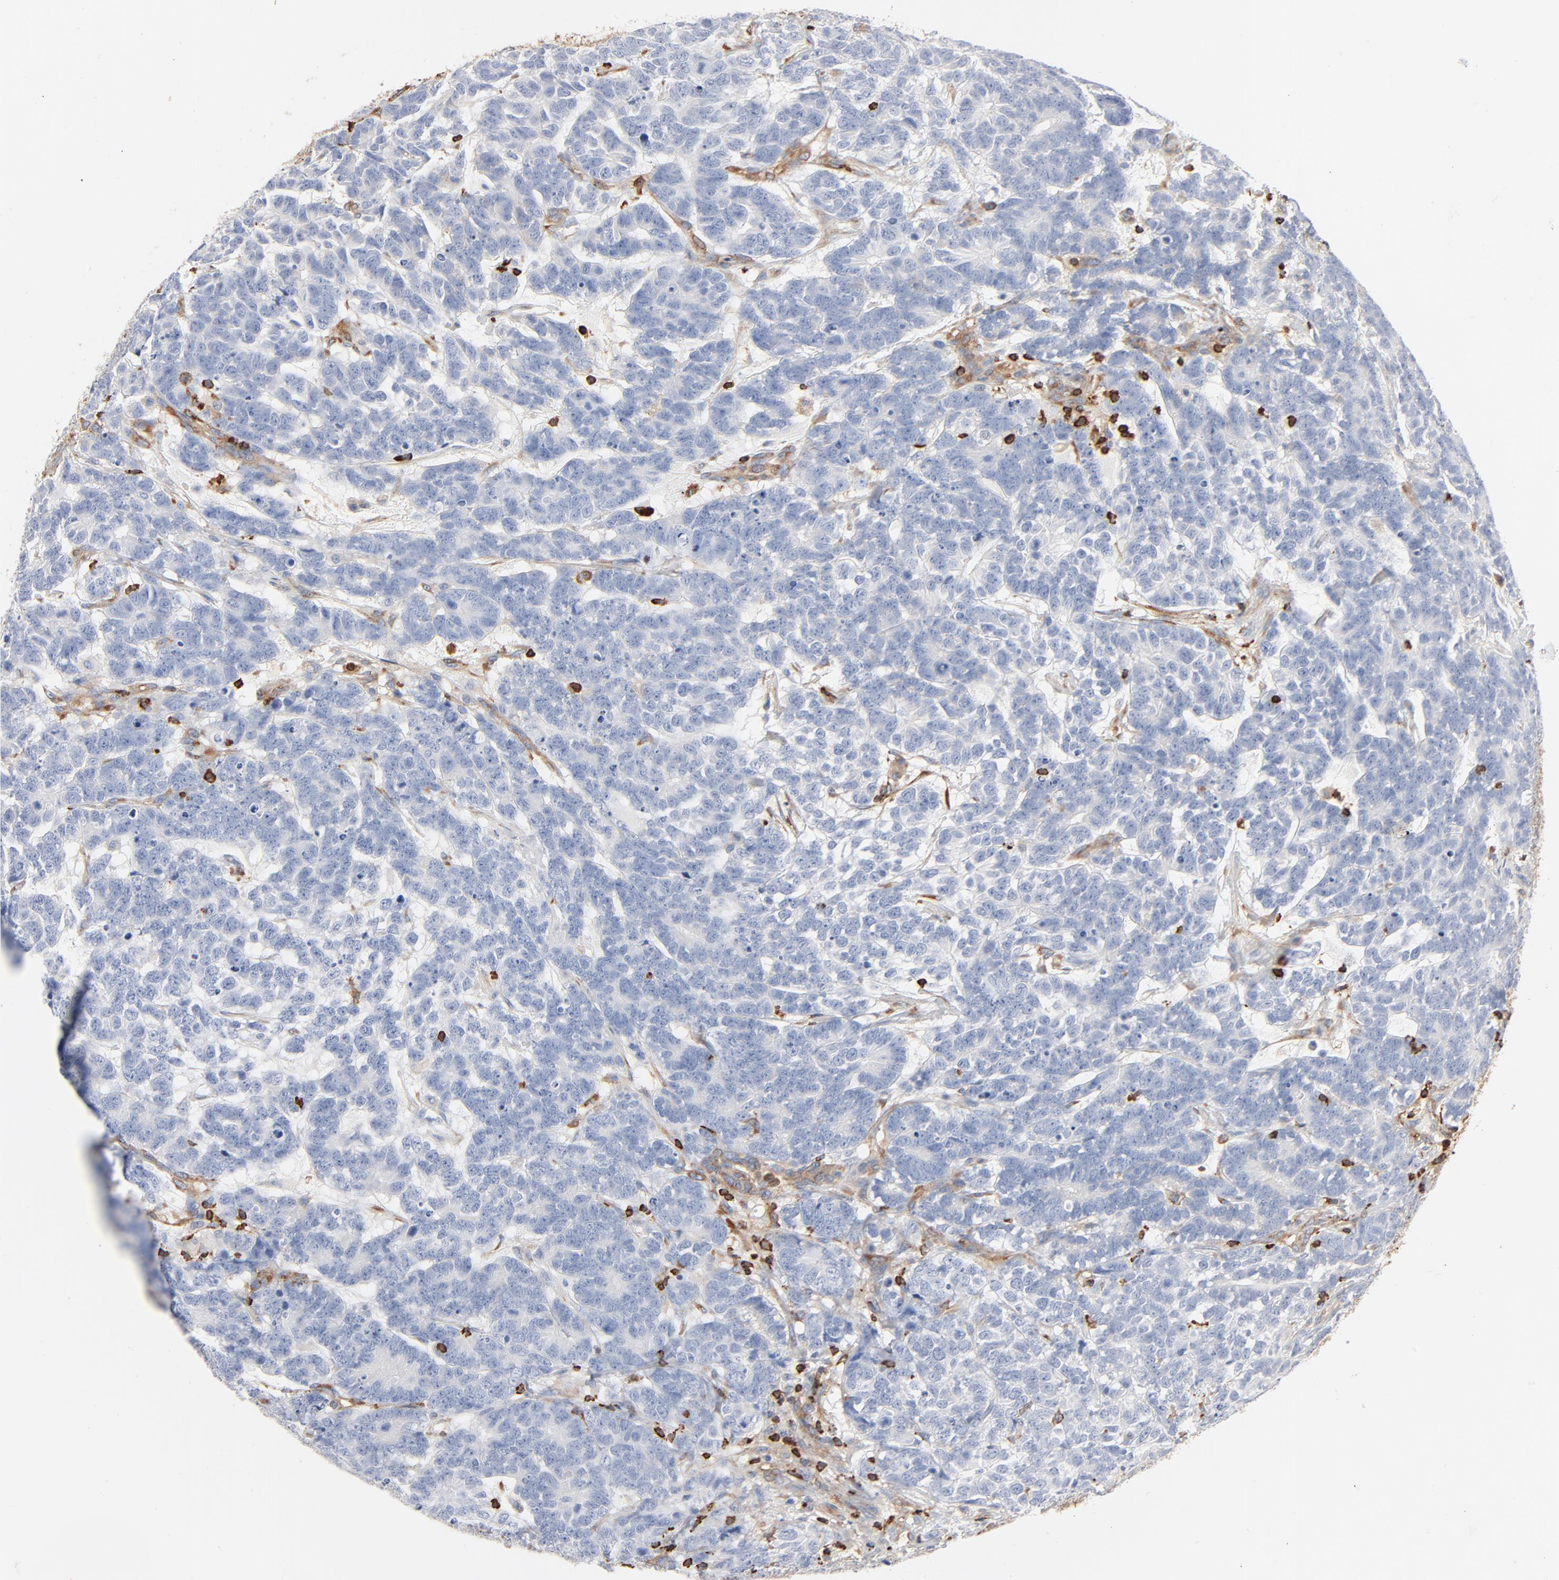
{"staining": {"intensity": "negative", "quantity": "none", "location": "none"}, "tissue": "testis cancer", "cell_type": "Tumor cells", "image_type": "cancer", "snomed": [{"axis": "morphology", "description": "Carcinoma, Embryonal, NOS"}, {"axis": "topography", "description": "Testis"}], "caption": "An image of human testis embryonal carcinoma is negative for staining in tumor cells. The staining is performed using DAB (3,3'-diaminobenzidine) brown chromogen with nuclei counter-stained in using hematoxylin.", "gene": "SH3KBP1", "patient": {"sex": "male", "age": 26}}